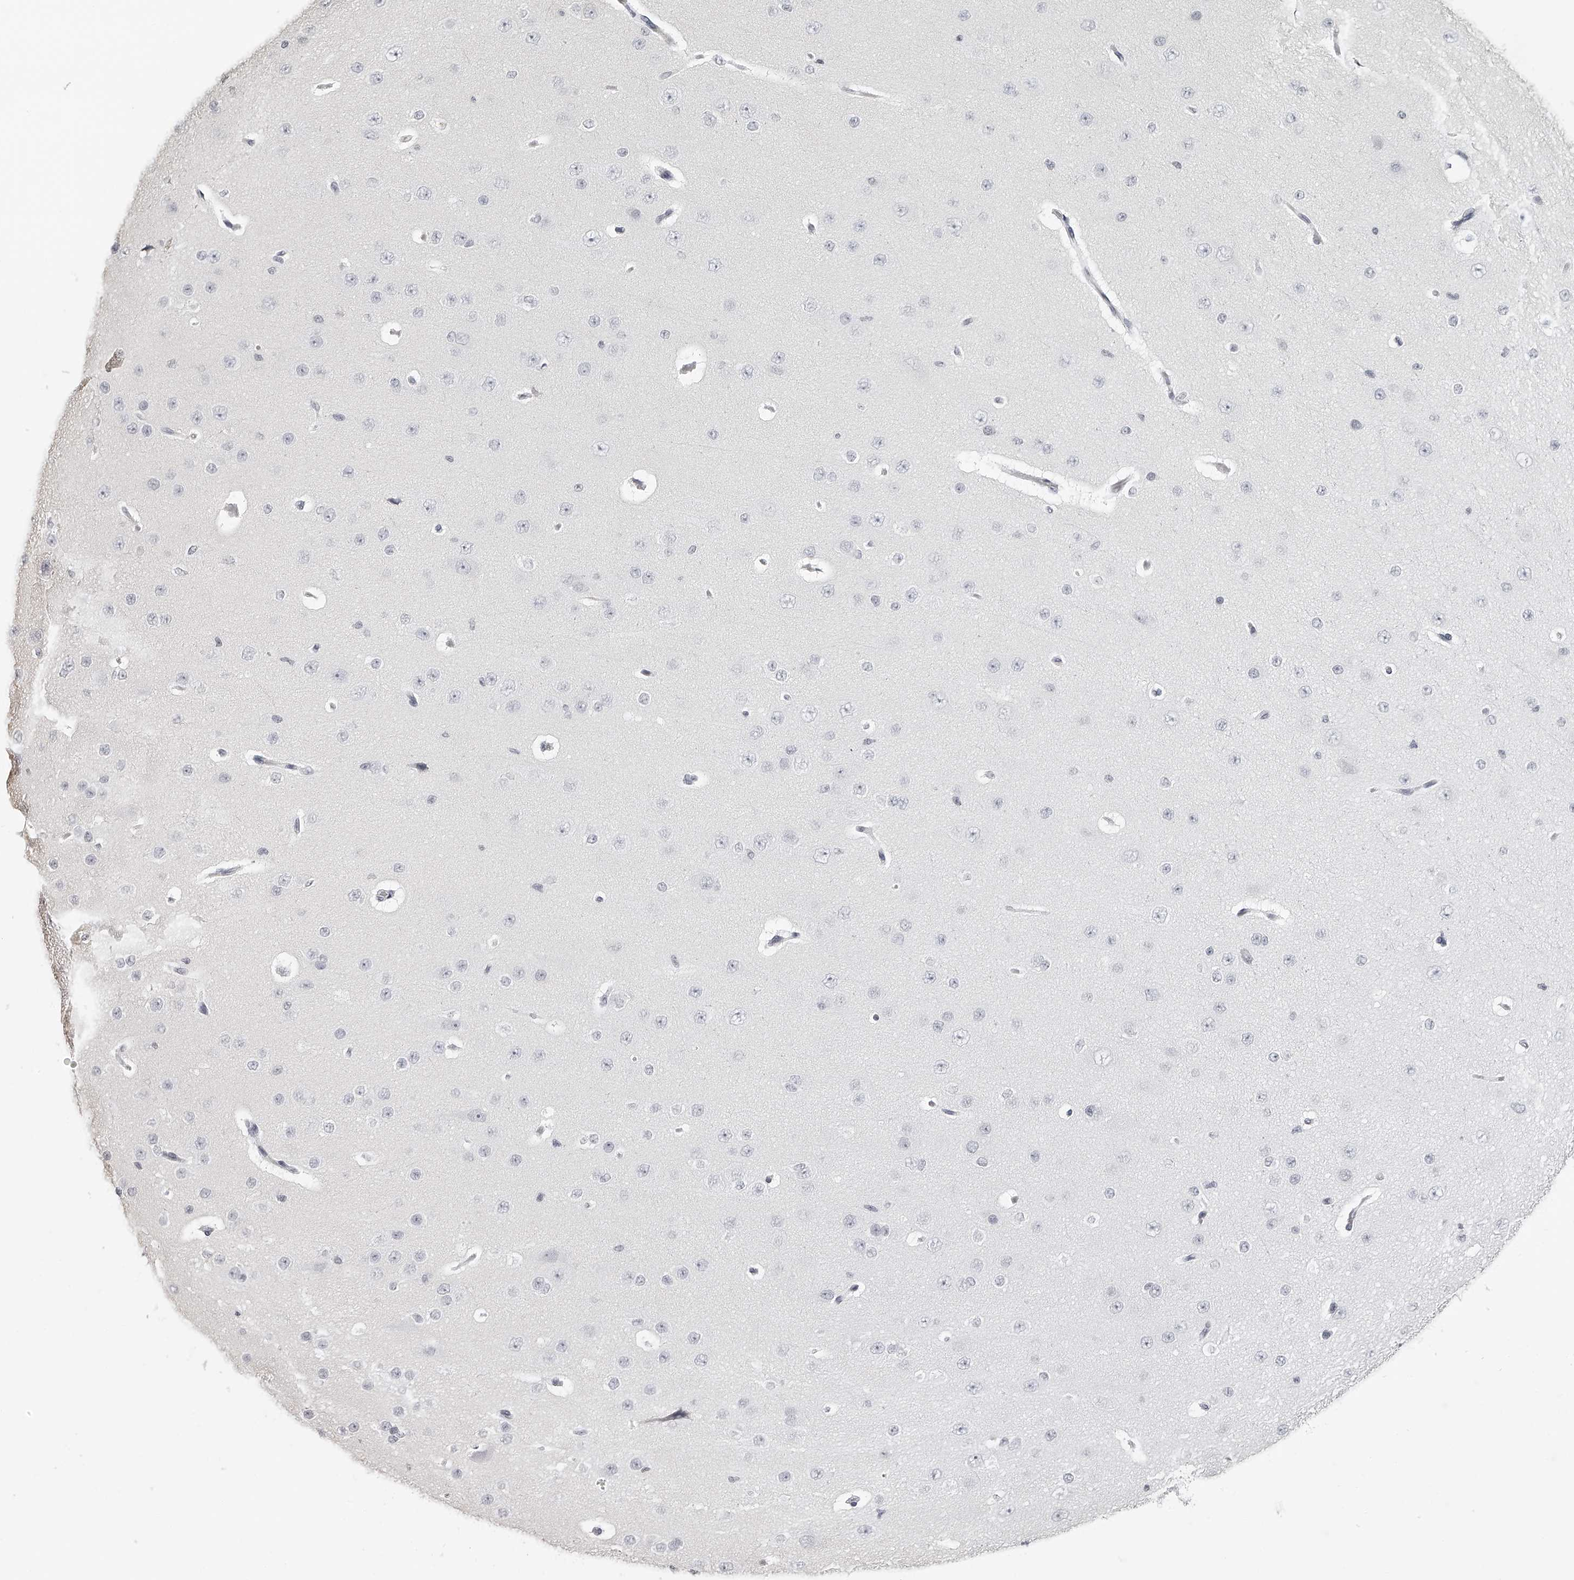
{"staining": {"intensity": "negative", "quantity": "none", "location": "none"}, "tissue": "cerebral cortex", "cell_type": "Endothelial cells", "image_type": "normal", "snomed": [{"axis": "morphology", "description": "Normal tissue, NOS"}, {"axis": "morphology", "description": "Developmental malformation"}, {"axis": "topography", "description": "Cerebral cortex"}], "caption": "Immunohistochemistry (IHC) of unremarkable cerebral cortex demonstrates no positivity in endothelial cells.", "gene": "SEC11C", "patient": {"sex": "female", "age": 30}}